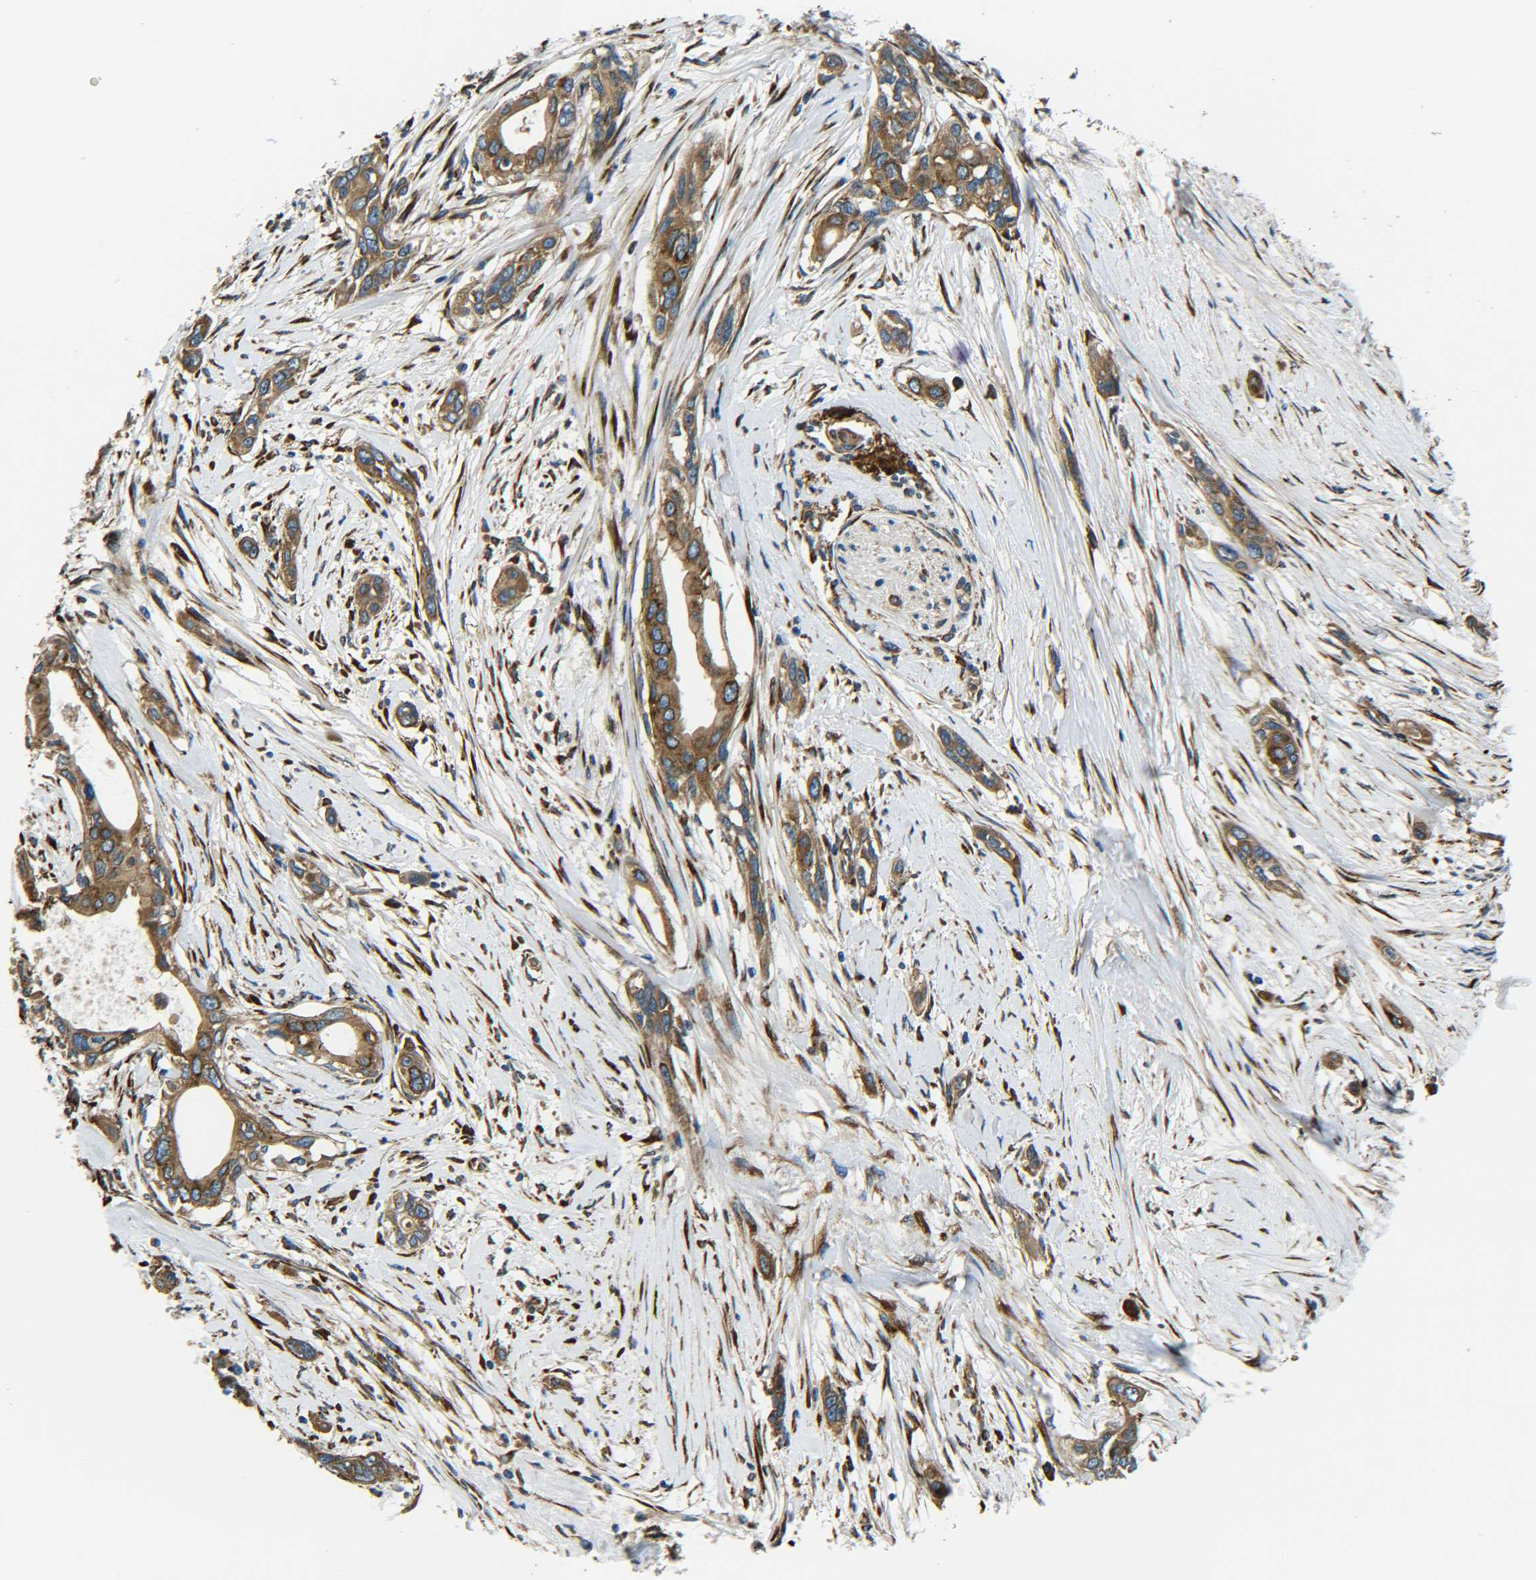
{"staining": {"intensity": "strong", "quantity": ">75%", "location": "cytoplasmic/membranous"}, "tissue": "pancreatic cancer", "cell_type": "Tumor cells", "image_type": "cancer", "snomed": [{"axis": "morphology", "description": "Adenocarcinoma, NOS"}, {"axis": "topography", "description": "Pancreas"}], "caption": "Immunohistochemical staining of pancreatic cancer demonstrates high levels of strong cytoplasmic/membranous expression in about >75% of tumor cells.", "gene": "PREB", "patient": {"sex": "female", "age": 60}}